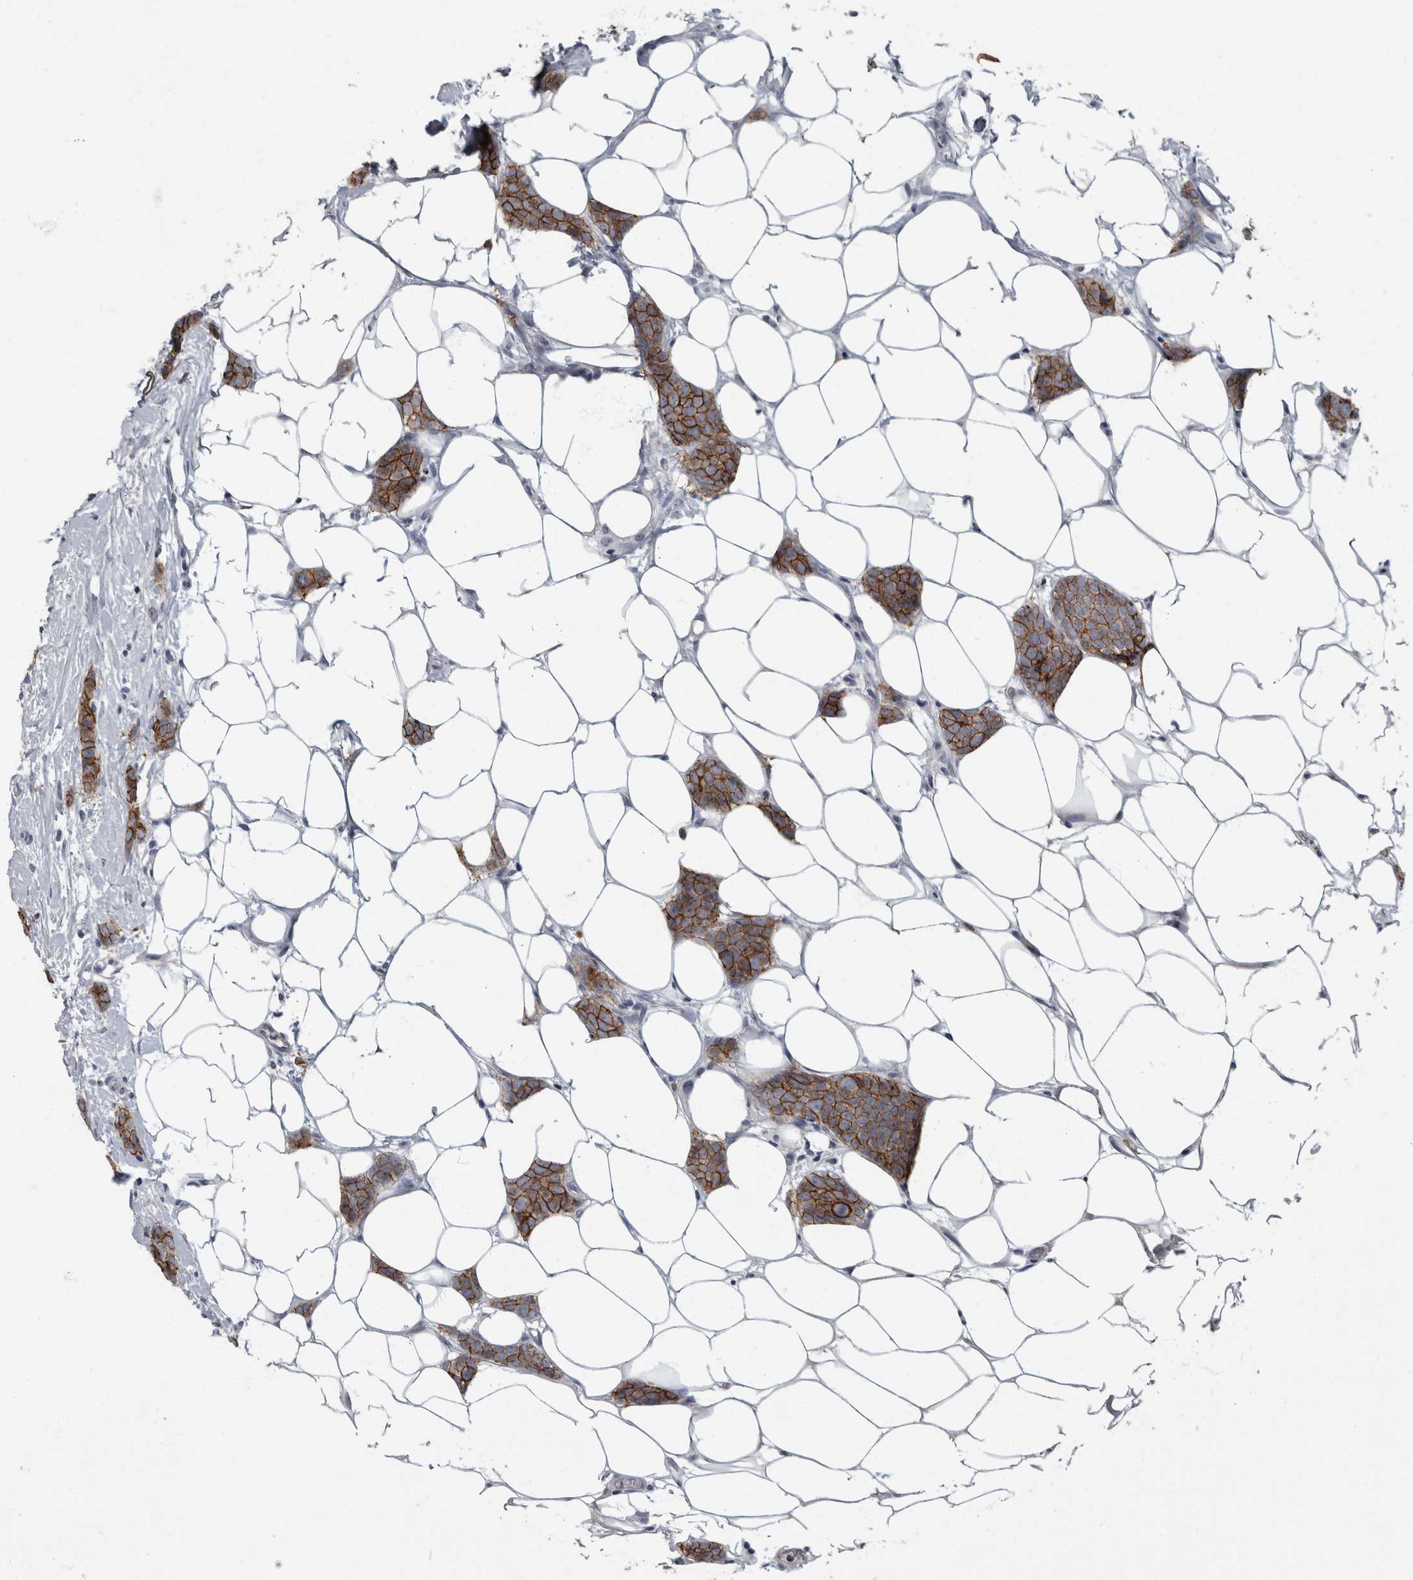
{"staining": {"intensity": "strong", "quantity": ">75%", "location": "cytoplasmic/membranous"}, "tissue": "breast cancer", "cell_type": "Tumor cells", "image_type": "cancer", "snomed": [{"axis": "morphology", "description": "Lobular carcinoma"}, {"axis": "topography", "description": "Skin"}, {"axis": "topography", "description": "Breast"}], "caption": "A histopathology image of breast cancer (lobular carcinoma) stained for a protein exhibits strong cytoplasmic/membranous brown staining in tumor cells.", "gene": "DSG2", "patient": {"sex": "female", "age": 46}}